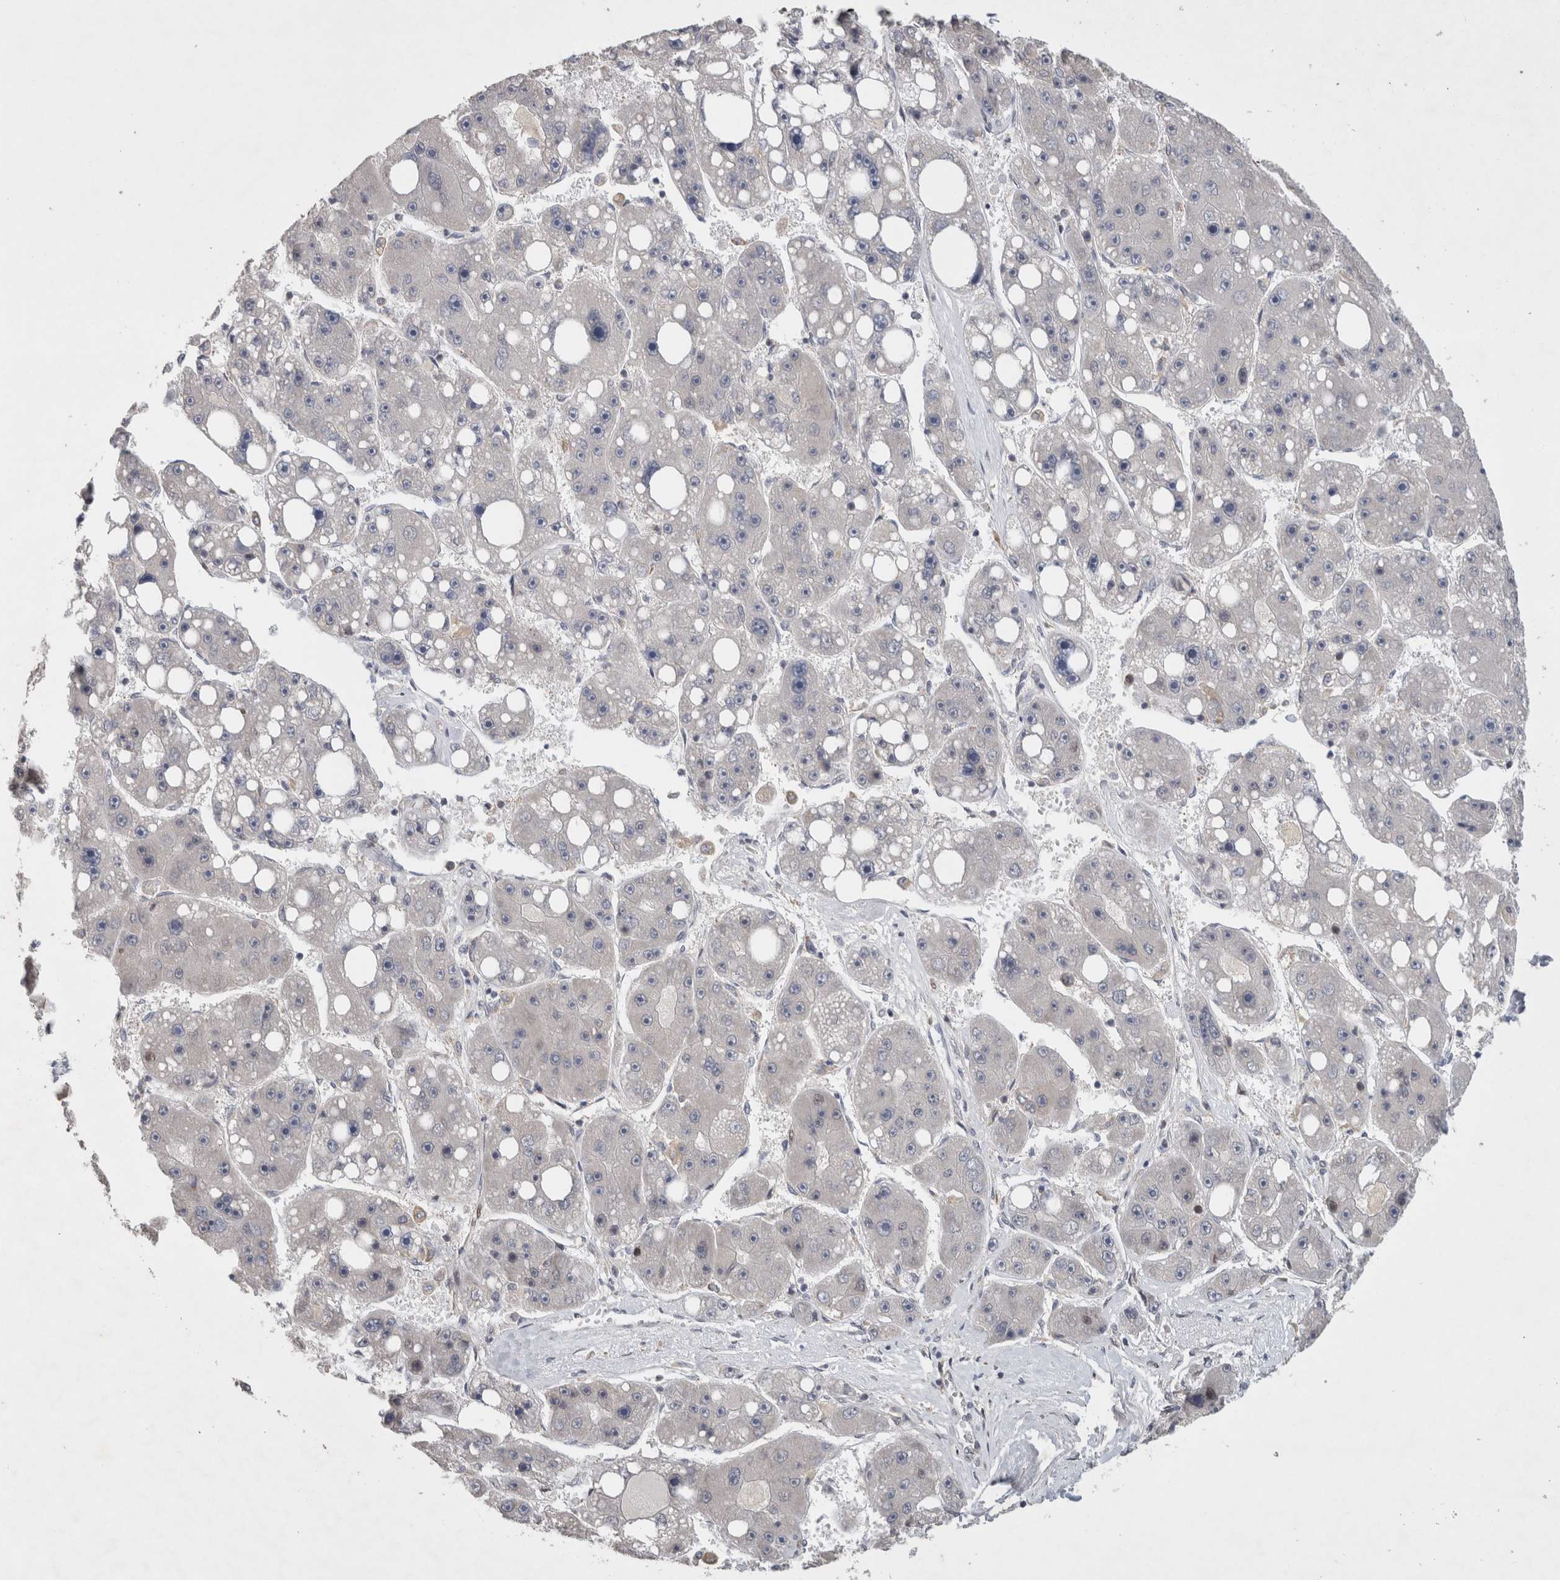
{"staining": {"intensity": "negative", "quantity": "none", "location": "none"}, "tissue": "liver cancer", "cell_type": "Tumor cells", "image_type": "cancer", "snomed": [{"axis": "morphology", "description": "Carcinoma, Hepatocellular, NOS"}, {"axis": "topography", "description": "Liver"}], "caption": "Immunohistochemical staining of liver cancer (hepatocellular carcinoma) exhibits no significant positivity in tumor cells.", "gene": "C8orf58", "patient": {"sex": "female", "age": 61}}